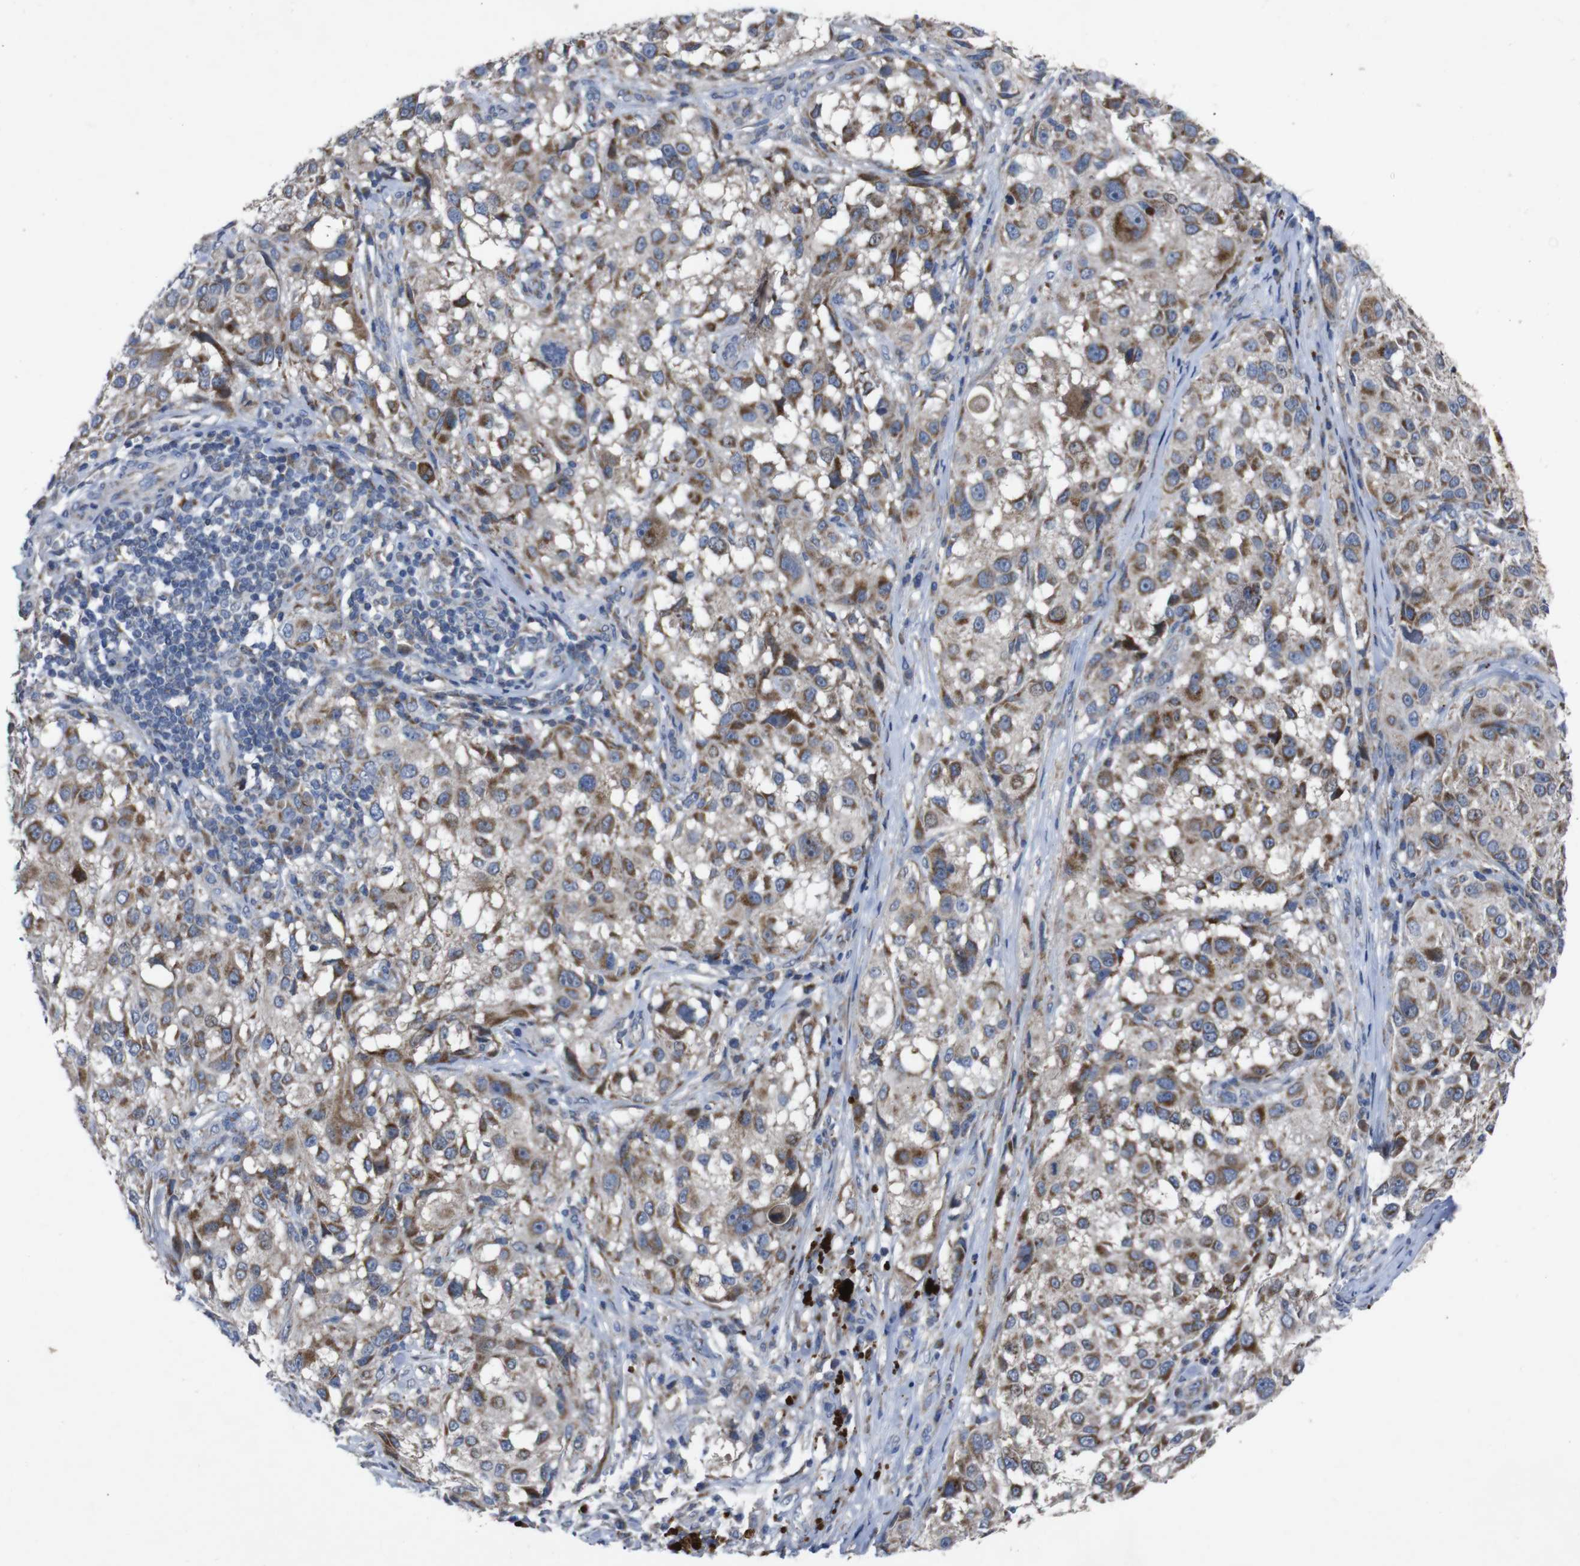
{"staining": {"intensity": "moderate", "quantity": "25%-75%", "location": "cytoplasmic/membranous"}, "tissue": "melanoma", "cell_type": "Tumor cells", "image_type": "cancer", "snomed": [{"axis": "morphology", "description": "Necrosis, NOS"}, {"axis": "morphology", "description": "Malignant melanoma, NOS"}, {"axis": "topography", "description": "Skin"}], "caption": "This photomicrograph exhibits immunohistochemistry staining of human malignant melanoma, with medium moderate cytoplasmic/membranous expression in approximately 25%-75% of tumor cells.", "gene": "CHST10", "patient": {"sex": "female", "age": 87}}